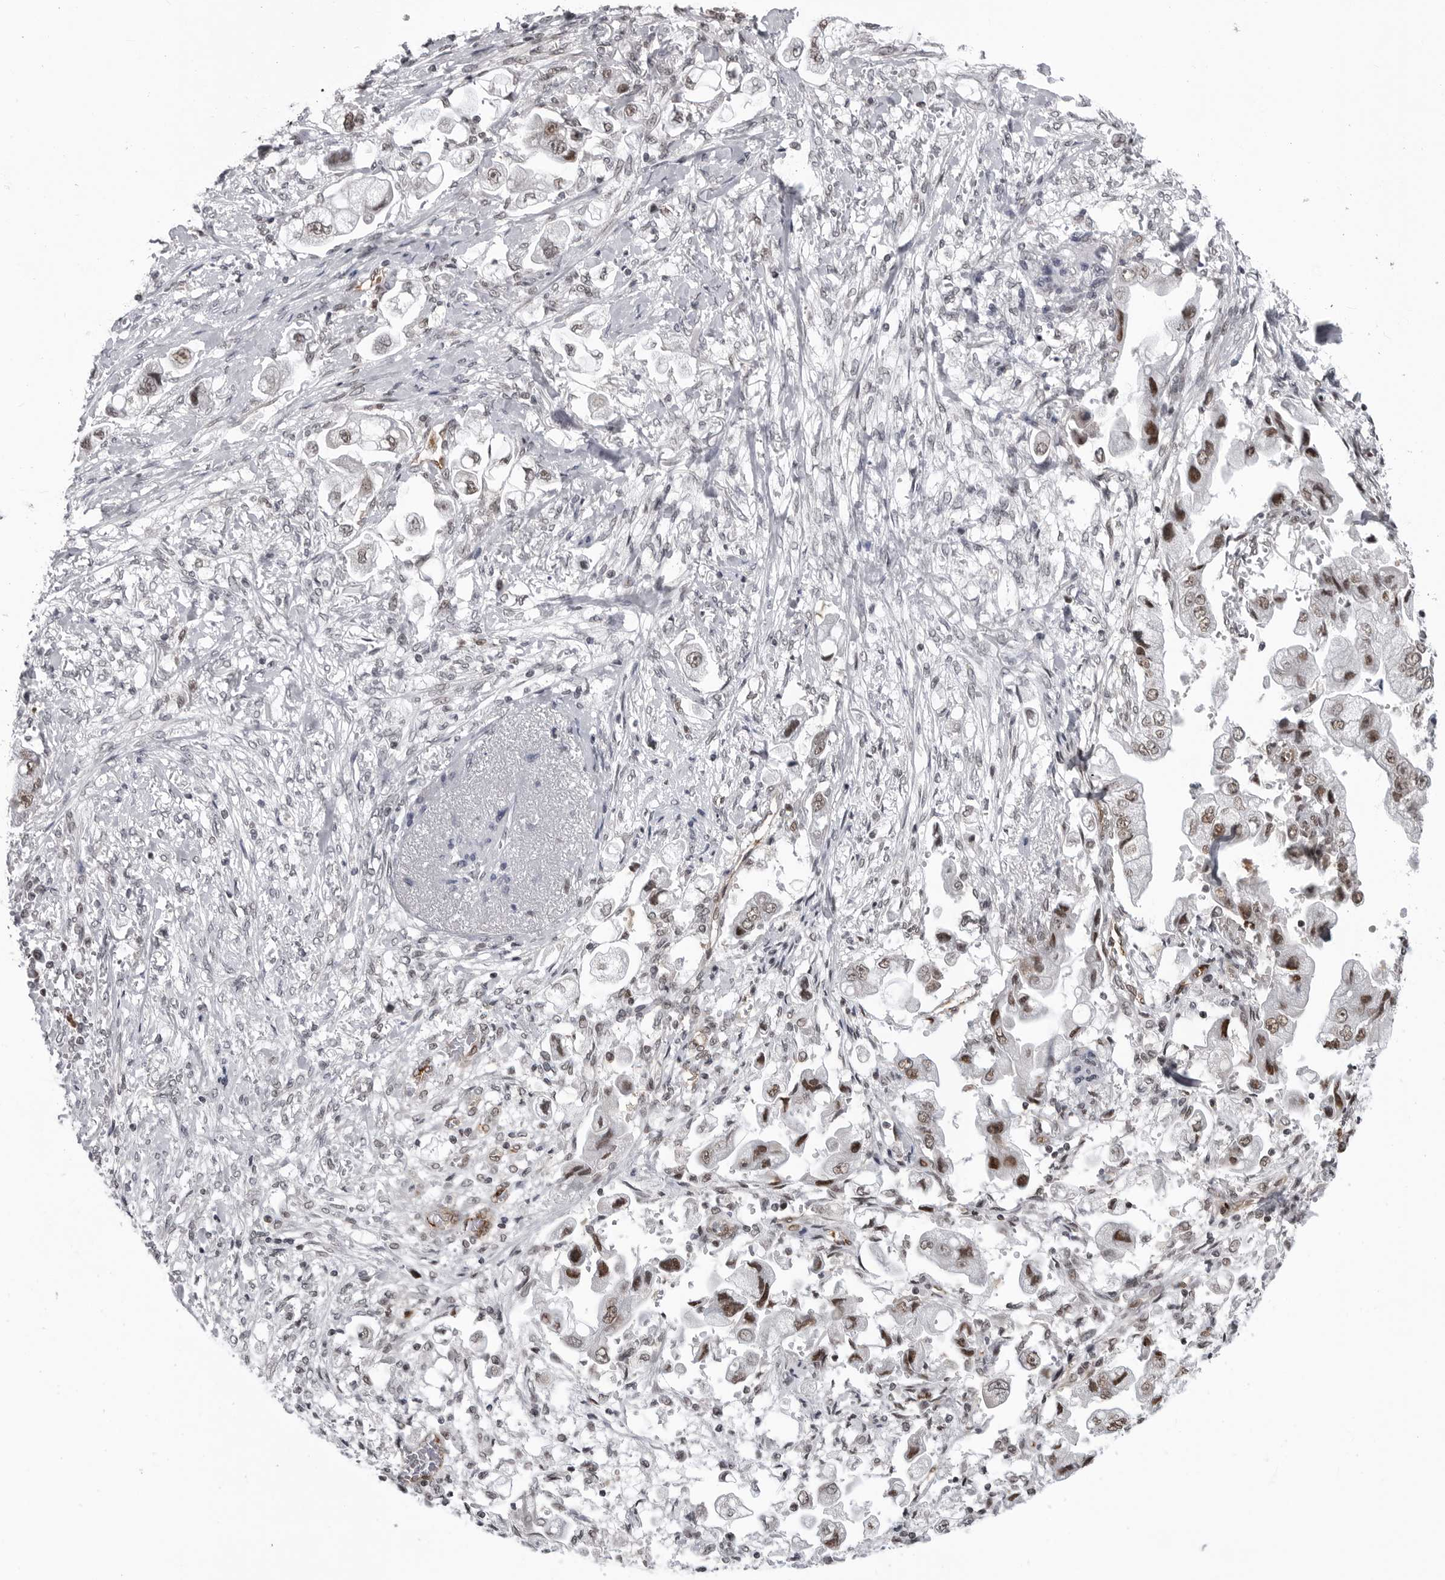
{"staining": {"intensity": "moderate", "quantity": ">75%", "location": "nuclear"}, "tissue": "stomach cancer", "cell_type": "Tumor cells", "image_type": "cancer", "snomed": [{"axis": "morphology", "description": "Adenocarcinoma, NOS"}, {"axis": "topography", "description": "Stomach"}], "caption": "Immunohistochemistry (IHC) image of neoplastic tissue: human stomach cancer stained using IHC demonstrates medium levels of moderate protein expression localized specifically in the nuclear of tumor cells, appearing as a nuclear brown color.", "gene": "RNF26", "patient": {"sex": "male", "age": 62}}